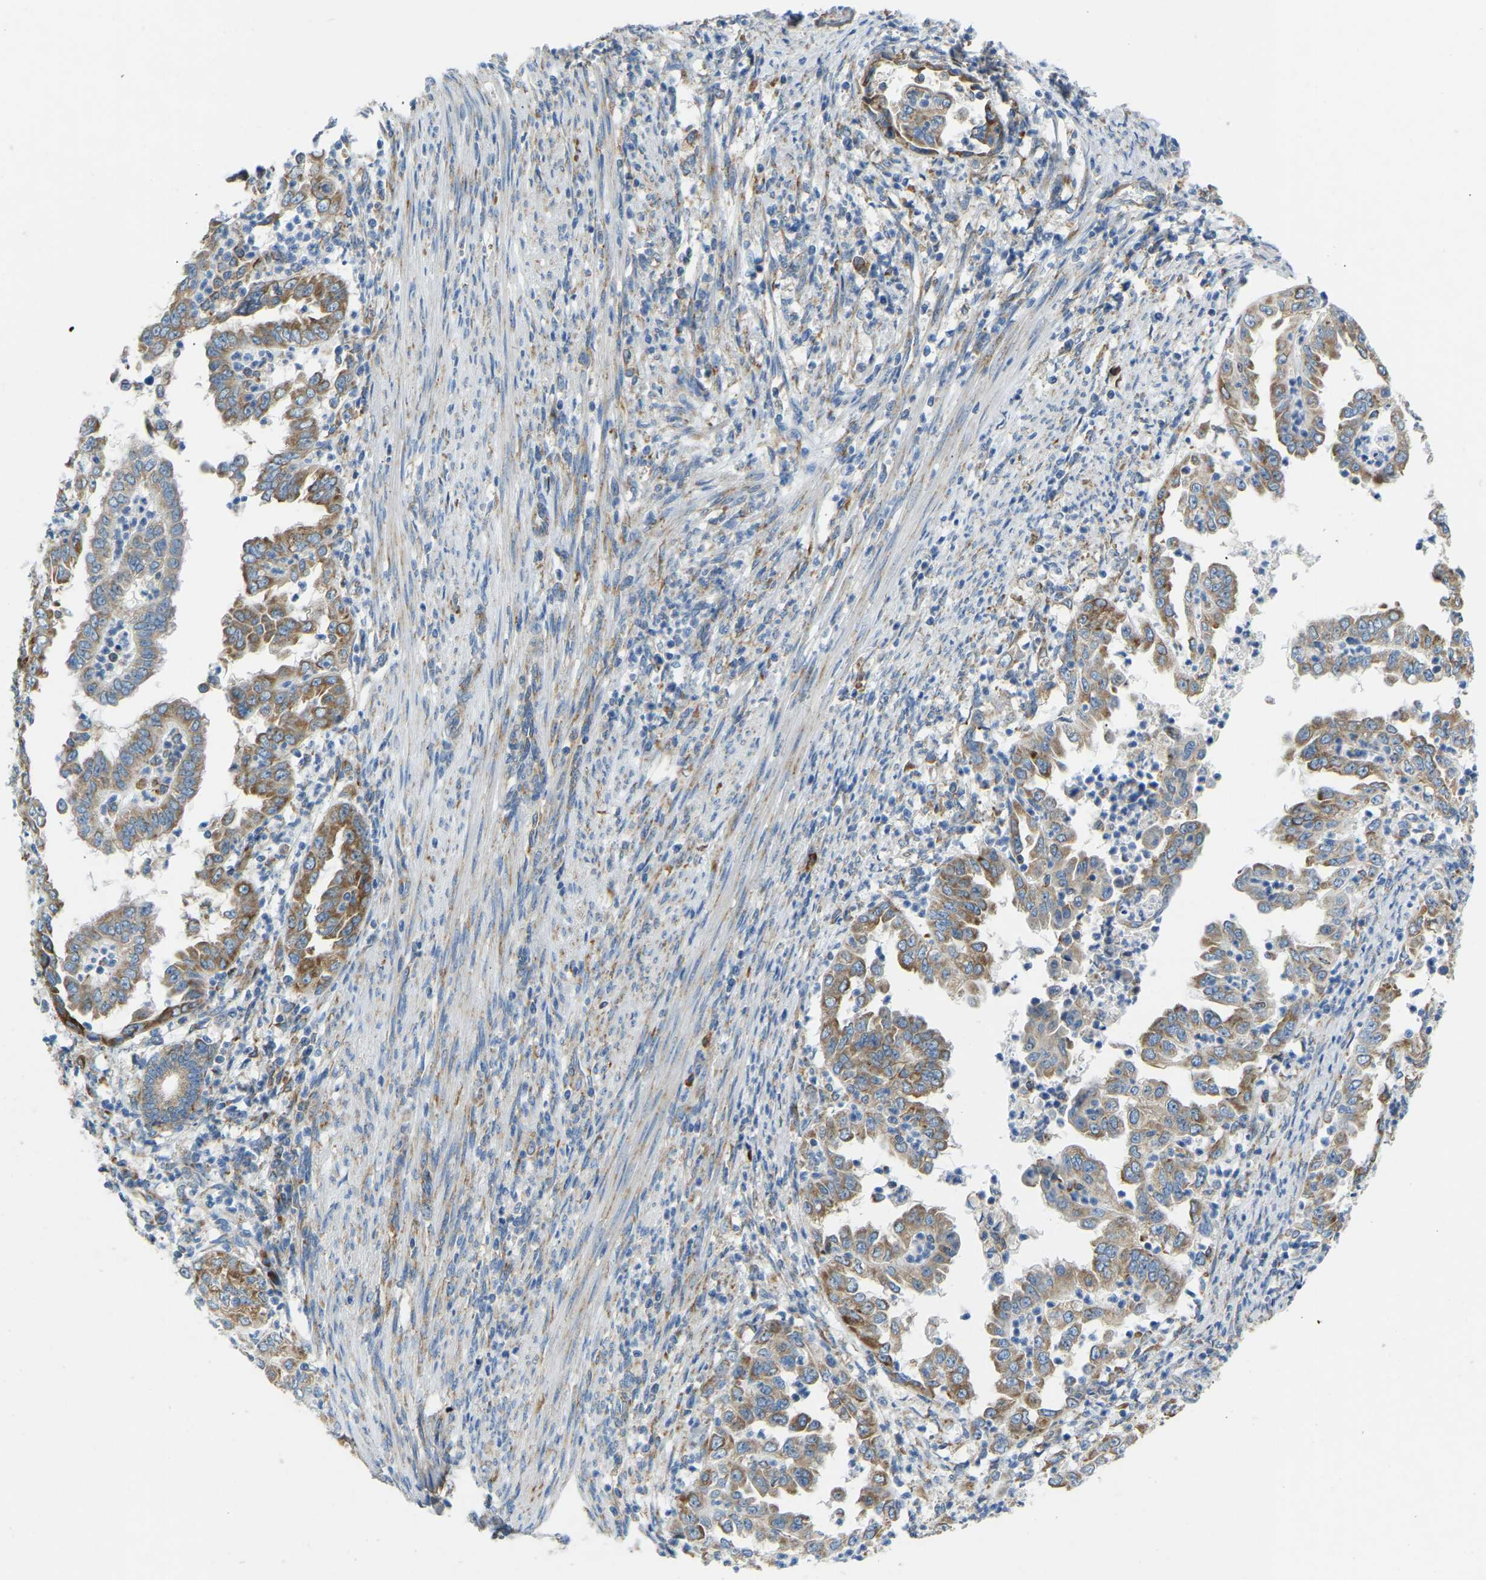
{"staining": {"intensity": "moderate", "quantity": ">75%", "location": "cytoplasmic/membranous"}, "tissue": "endometrial cancer", "cell_type": "Tumor cells", "image_type": "cancer", "snomed": [{"axis": "morphology", "description": "Adenocarcinoma, NOS"}, {"axis": "topography", "description": "Endometrium"}], "caption": "This micrograph shows IHC staining of human endometrial adenocarcinoma, with medium moderate cytoplasmic/membranous expression in about >75% of tumor cells.", "gene": "SND1", "patient": {"sex": "female", "age": 85}}